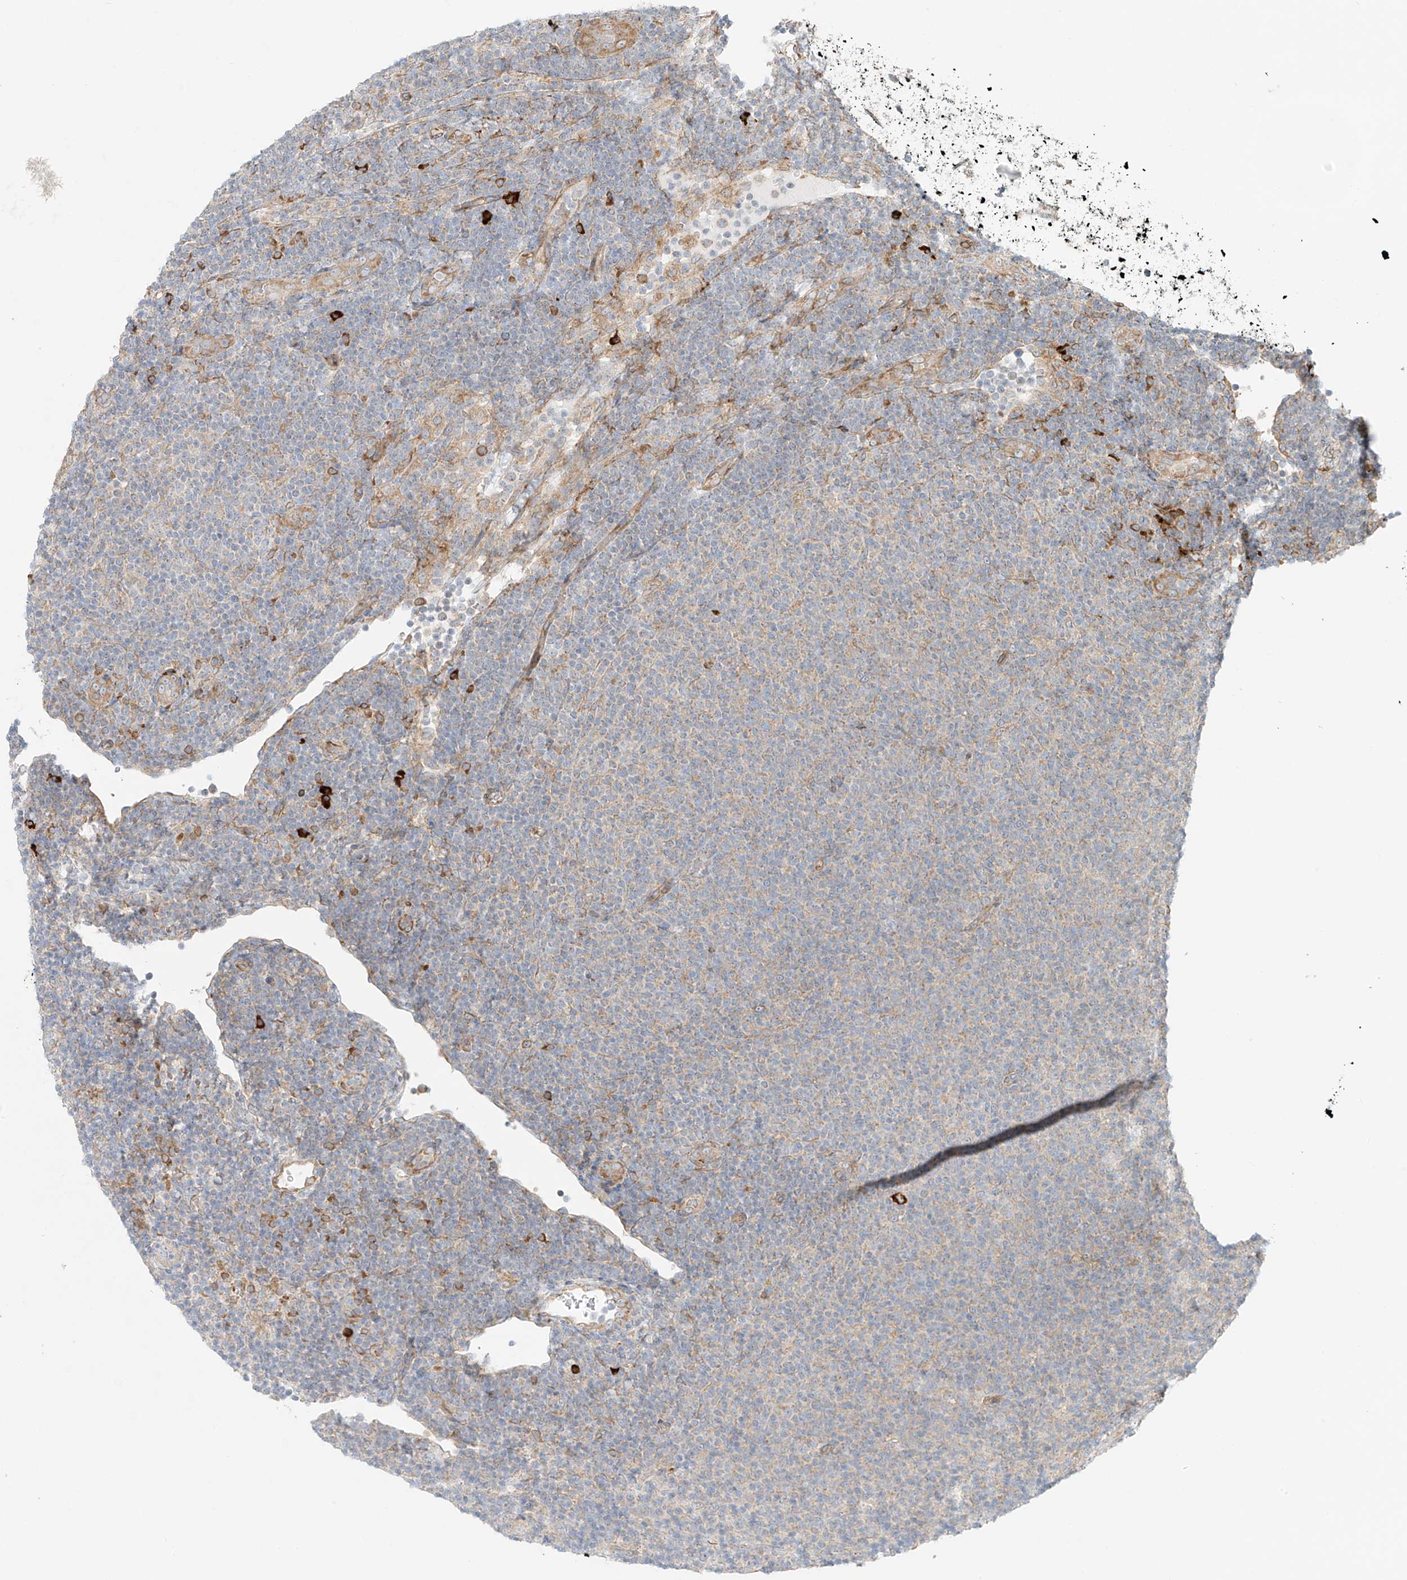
{"staining": {"intensity": "weak", "quantity": "<25%", "location": "cytoplasmic/membranous"}, "tissue": "lymphoma", "cell_type": "Tumor cells", "image_type": "cancer", "snomed": [{"axis": "morphology", "description": "Malignant lymphoma, non-Hodgkin's type, Low grade"}, {"axis": "topography", "description": "Lymph node"}], "caption": "This histopathology image is of lymphoma stained with IHC to label a protein in brown with the nuclei are counter-stained blue. There is no staining in tumor cells.", "gene": "EIPR1", "patient": {"sex": "male", "age": 66}}